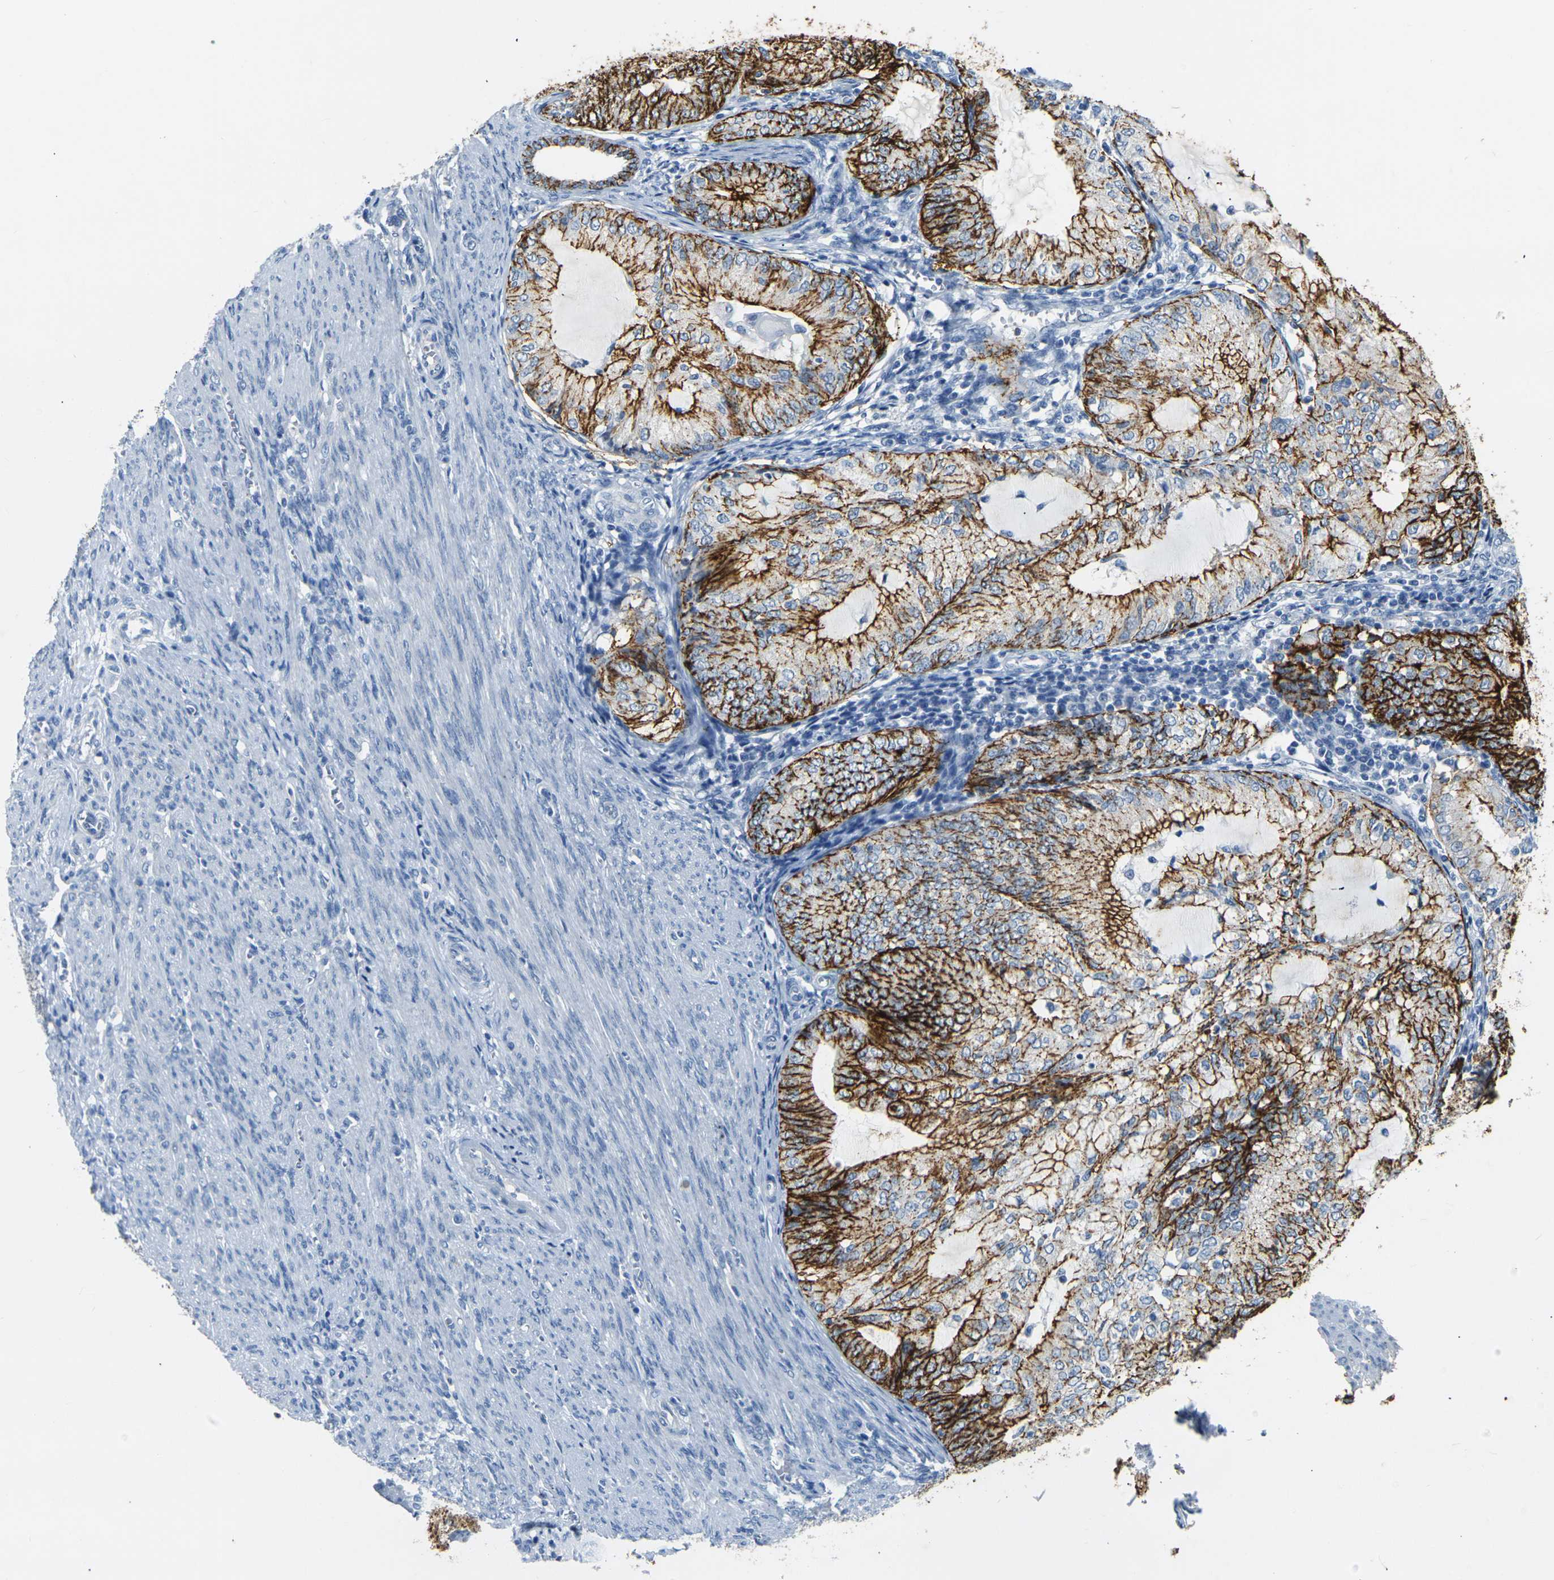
{"staining": {"intensity": "strong", "quantity": ">75%", "location": "cytoplasmic/membranous"}, "tissue": "endometrial cancer", "cell_type": "Tumor cells", "image_type": "cancer", "snomed": [{"axis": "morphology", "description": "Adenocarcinoma, NOS"}, {"axis": "topography", "description": "Endometrium"}], "caption": "IHC staining of endometrial cancer (adenocarcinoma), which exhibits high levels of strong cytoplasmic/membranous staining in about >75% of tumor cells indicating strong cytoplasmic/membranous protein expression. The staining was performed using DAB (brown) for protein detection and nuclei were counterstained in hematoxylin (blue).", "gene": "CLDN7", "patient": {"sex": "female", "age": 81}}